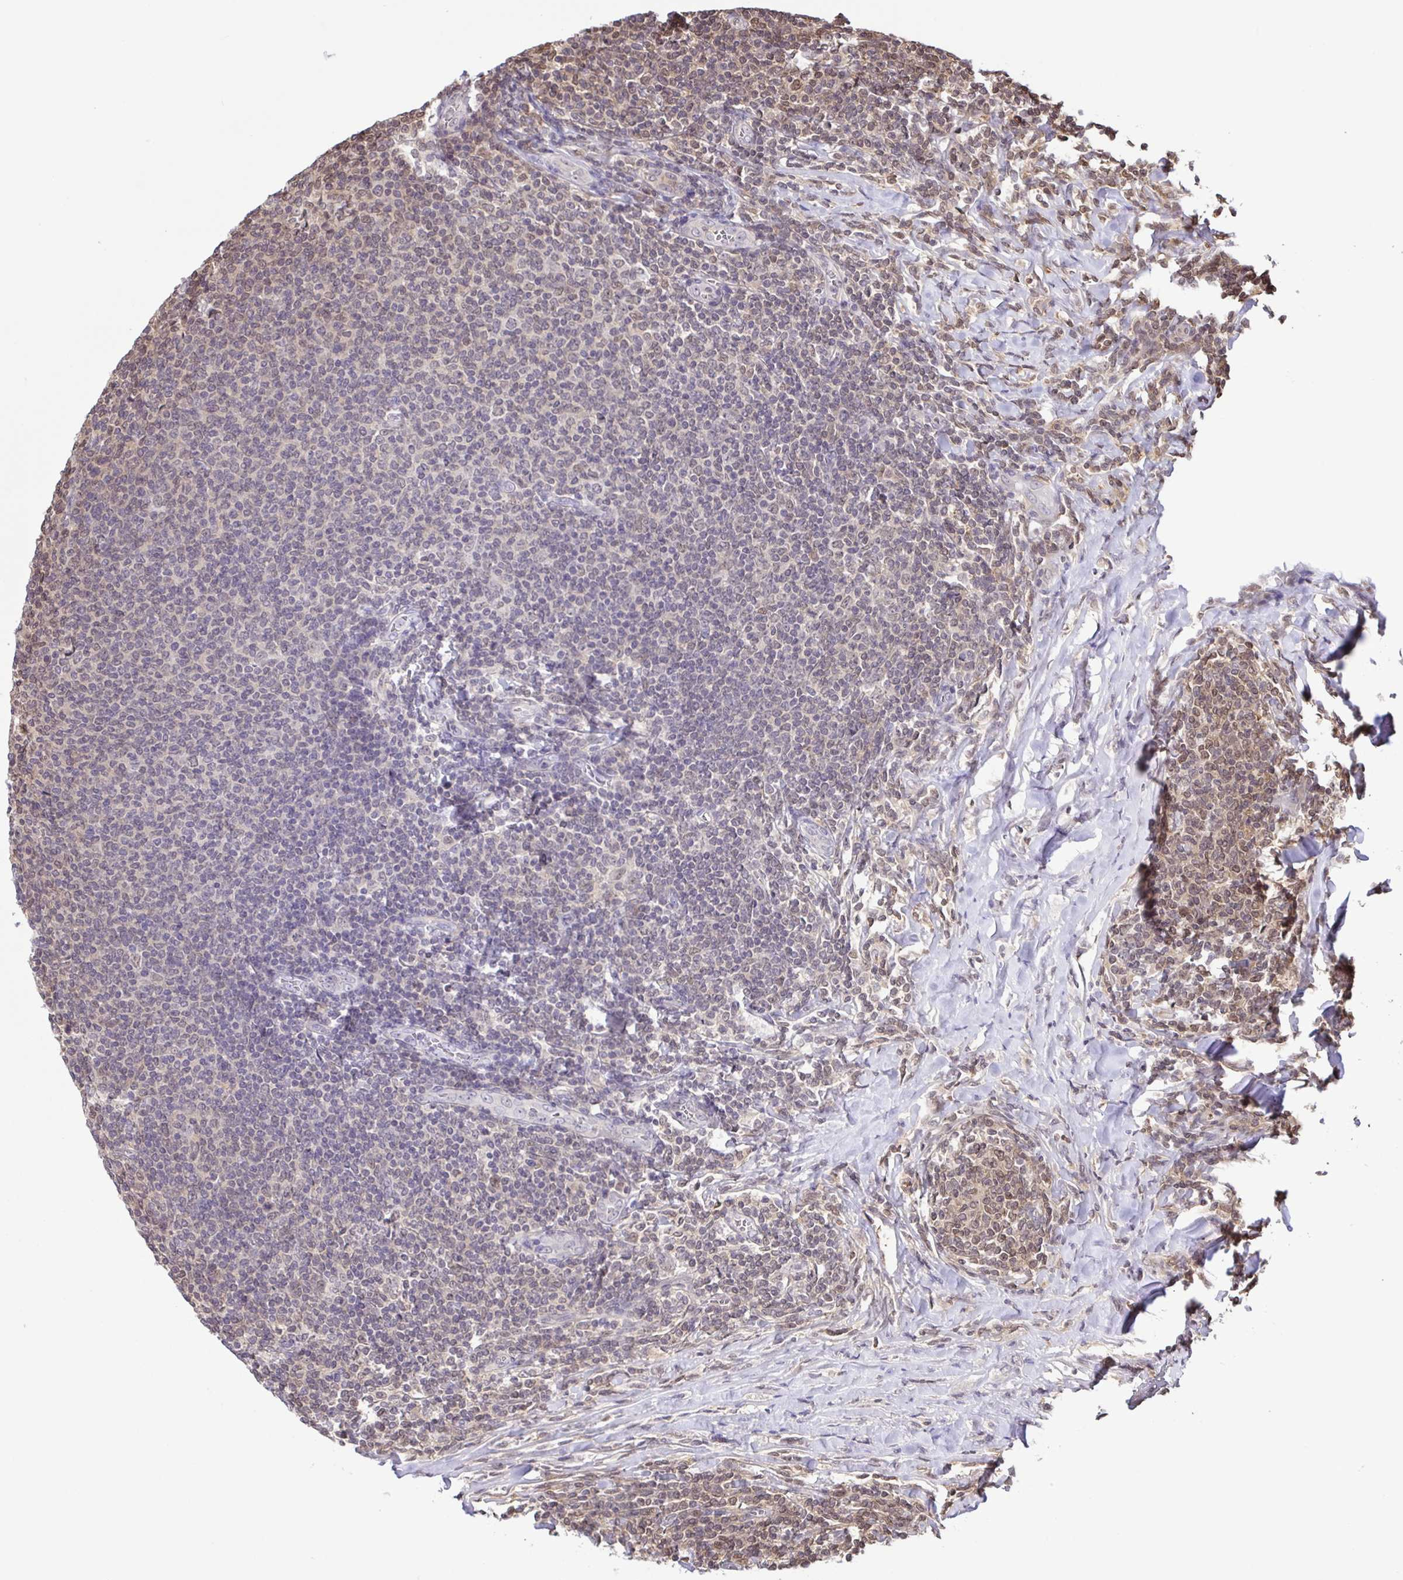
{"staining": {"intensity": "negative", "quantity": "none", "location": "none"}, "tissue": "lymphoma", "cell_type": "Tumor cells", "image_type": "cancer", "snomed": [{"axis": "morphology", "description": "Malignant lymphoma, non-Hodgkin's type, Low grade"}, {"axis": "topography", "description": "Lymph node"}], "caption": "High magnification brightfield microscopy of low-grade malignant lymphoma, non-Hodgkin's type stained with DAB (brown) and counterstained with hematoxylin (blue): tumor cells show no significant positivity.", "gene": "PSMB9", "patient": {"sex": "male", "age": 52}}